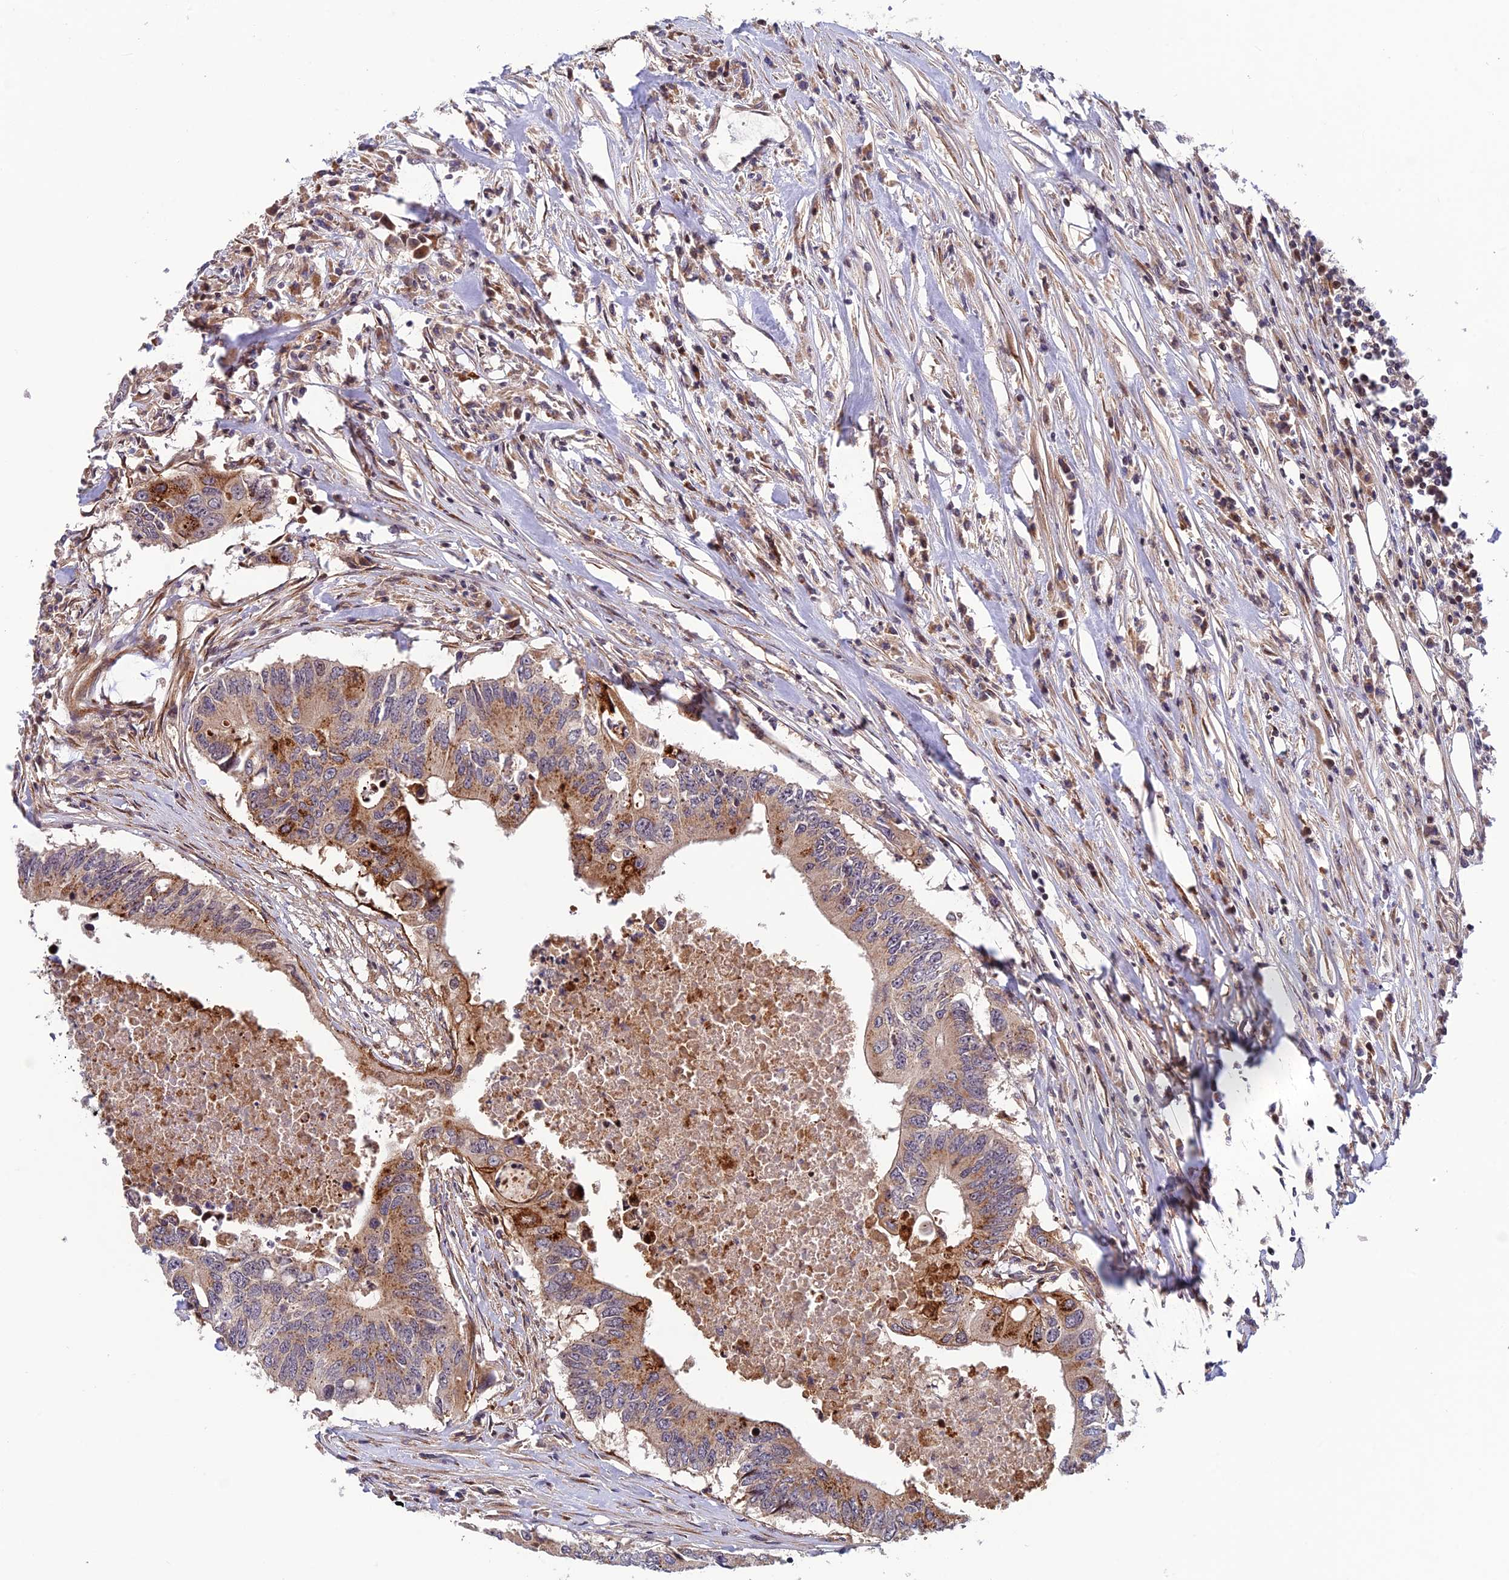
{"staining": {"intensity": "moderate", "quantity": "25%-75%", "location": "cytoplasmic/membranous"}, "tissue": "colorectal cancer", "cell_type": "Tumor cells", "image_type": "cancer", "snomed": [{"axis": "morphology", "description": "Adenocarcinoma, NOS"}, {"axis": "topography", "description": "Colon"}], "caption": "DAB immunohistochemical staining of human adenocarcinoma (colorectal) shows moderate cytoplasmic/membranous protein expression in about 25%-75% of tumor cells.", "gene": "SMIM7", "patient": {"sex": "male", "age": 71}}